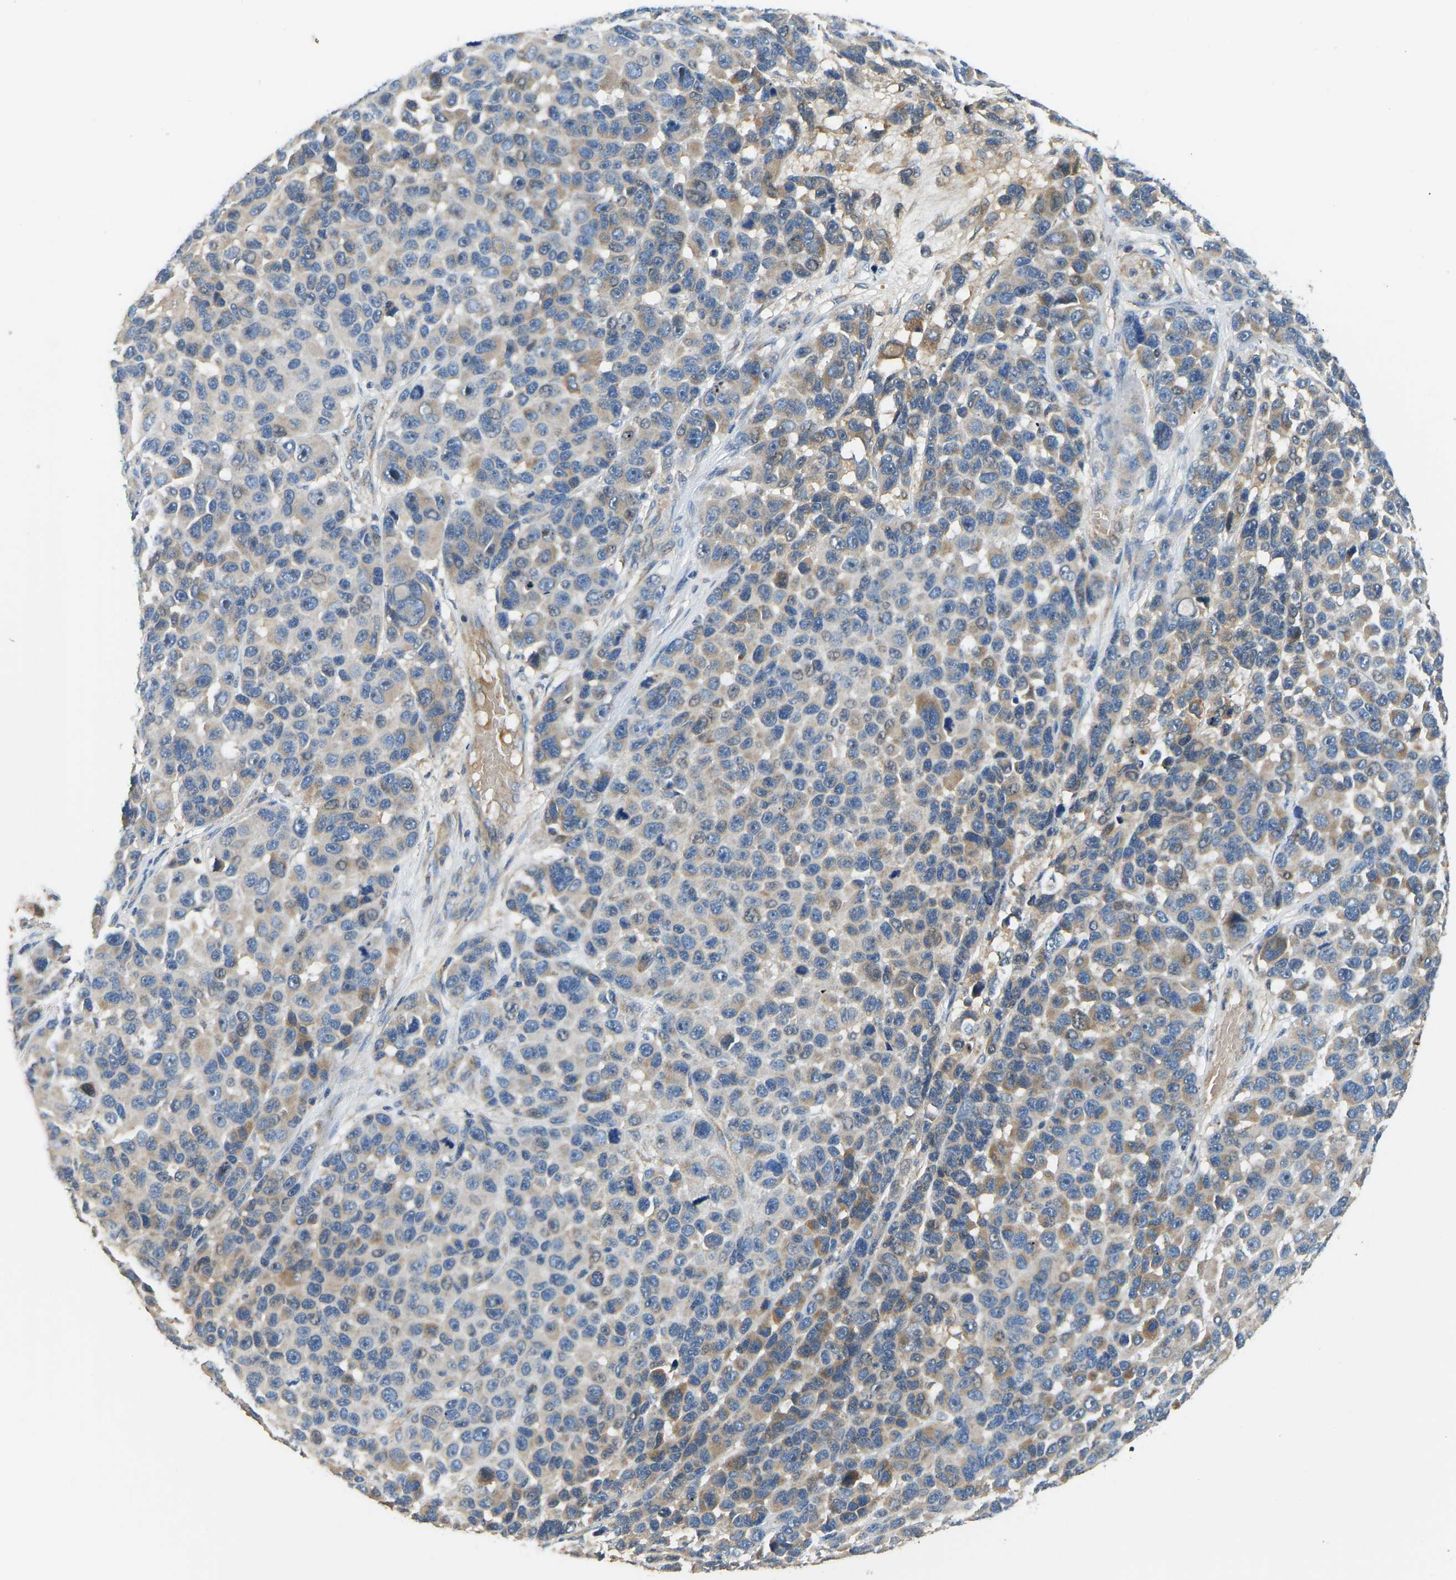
{"staining": {"intensity": "moderate", "quantity": "<25%", "location": "cytoplasmic/membranous"}, "tissue": "melanoma", "cell_type": "Tumor cells", "image_type": "cancer", "snomed": [{"axis": "morphology", "description": "Malignant melanoma, NOS"}, {"axis": "topography", "description": "Skin"}], "caption": "High-magnification brightfield microscopy of malignant melanoma stained with DAB (brown) and counterstained with hematoxylin (blue). tumor cells exhibit moderate cytoplasmic/membranous positivity is seen in about<25% of cells.", "gene": "RBP1", "patient": {"sex": "male", "age": 53}}